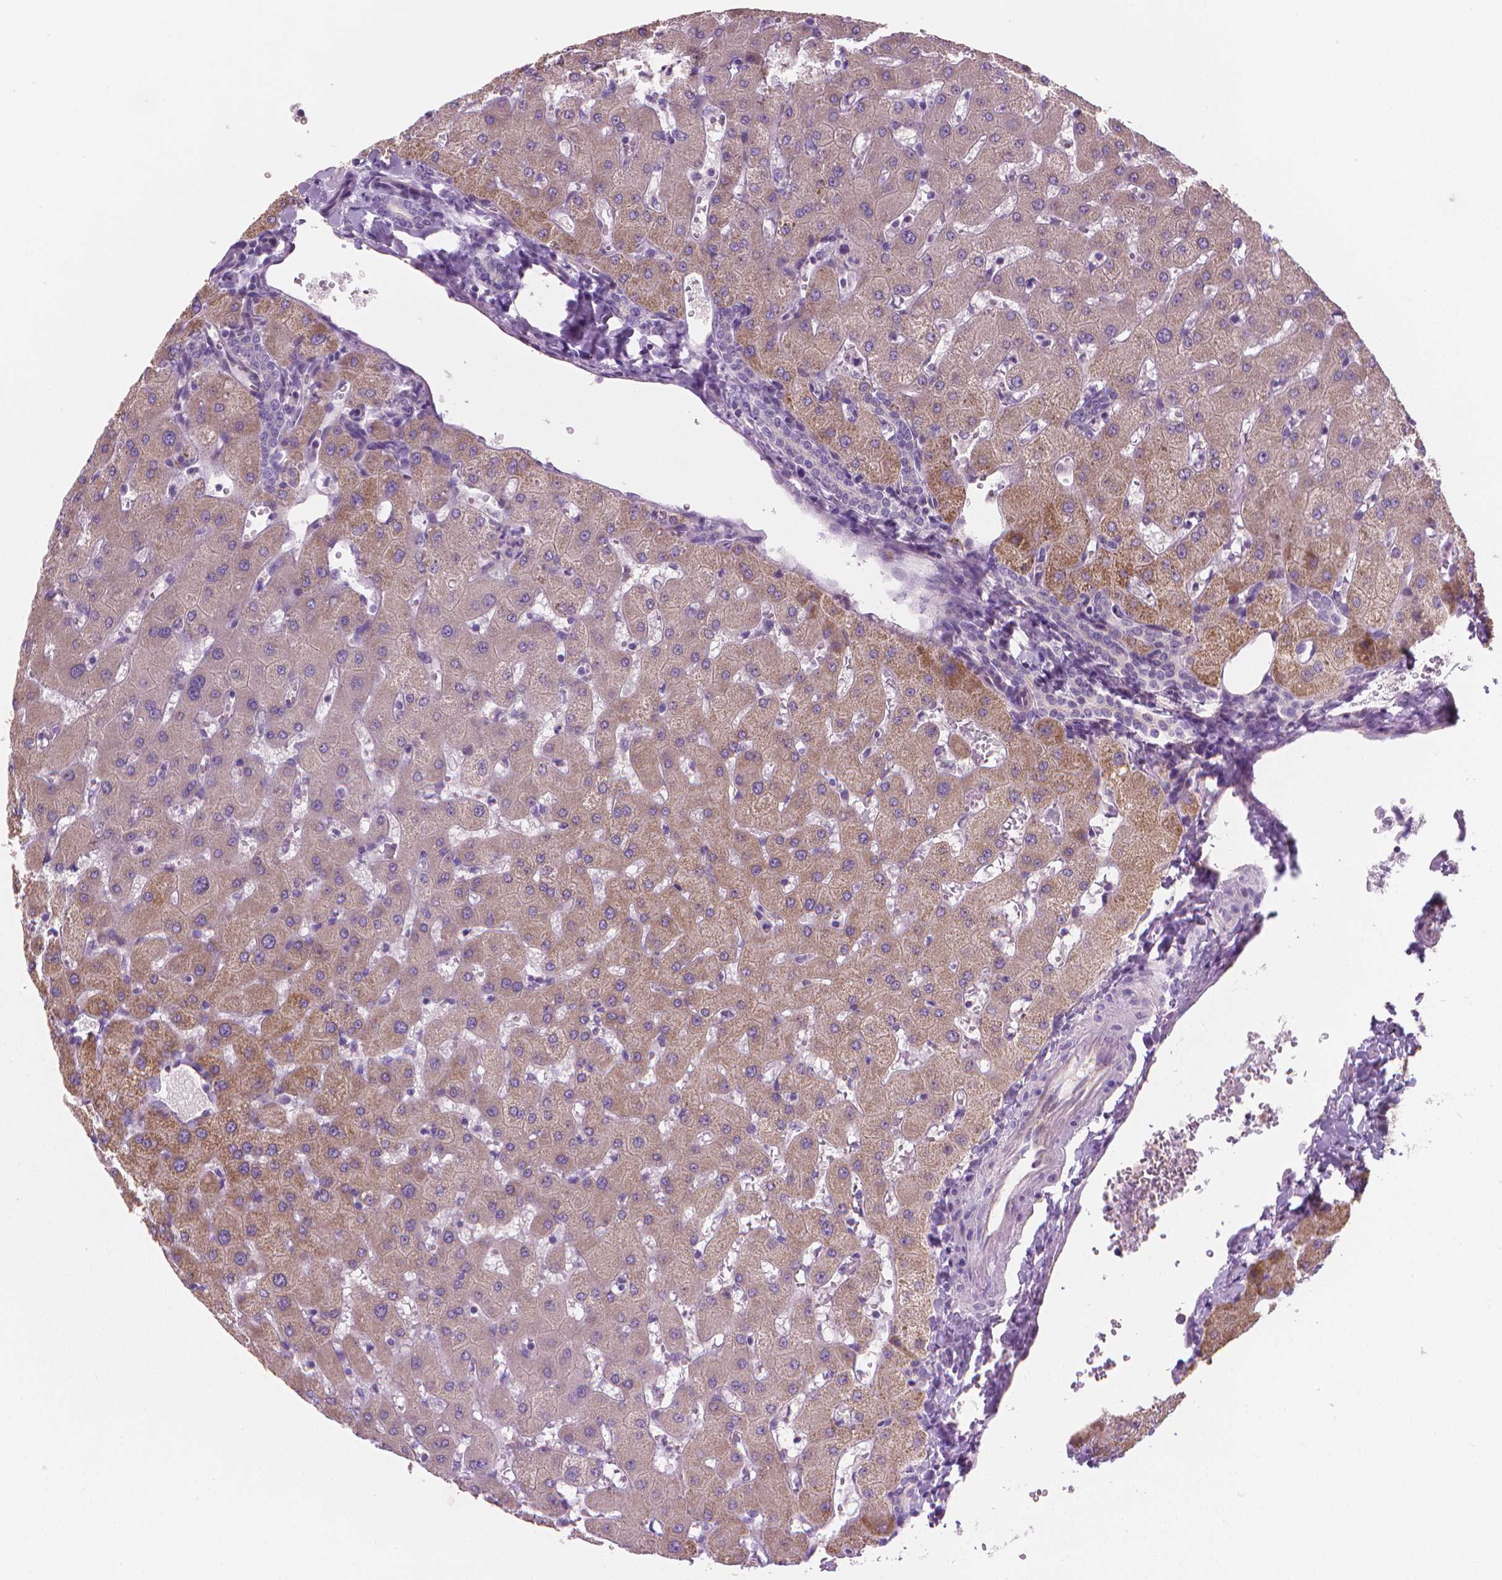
{"staining": {"intensity": "negative", "quantity": "none", "location": "none"}, "tissue": "liver", "cell_type": "Cholangiocytes", "image_type": "normal", "snomed": [{"axis": "morphology", "description": "Normal tissue, NOS"}, {"axis": "topography", "description": "Liver"}], "caption": "Immunohistochemistry (IHC) image of unremarkable liver: liver stained with DAB reveals no significant protein positivity in cholangiocytes. Nuclei are stained in blue.", "gene": "CLXN", "patient": {"sex": "female", "age": 63}}